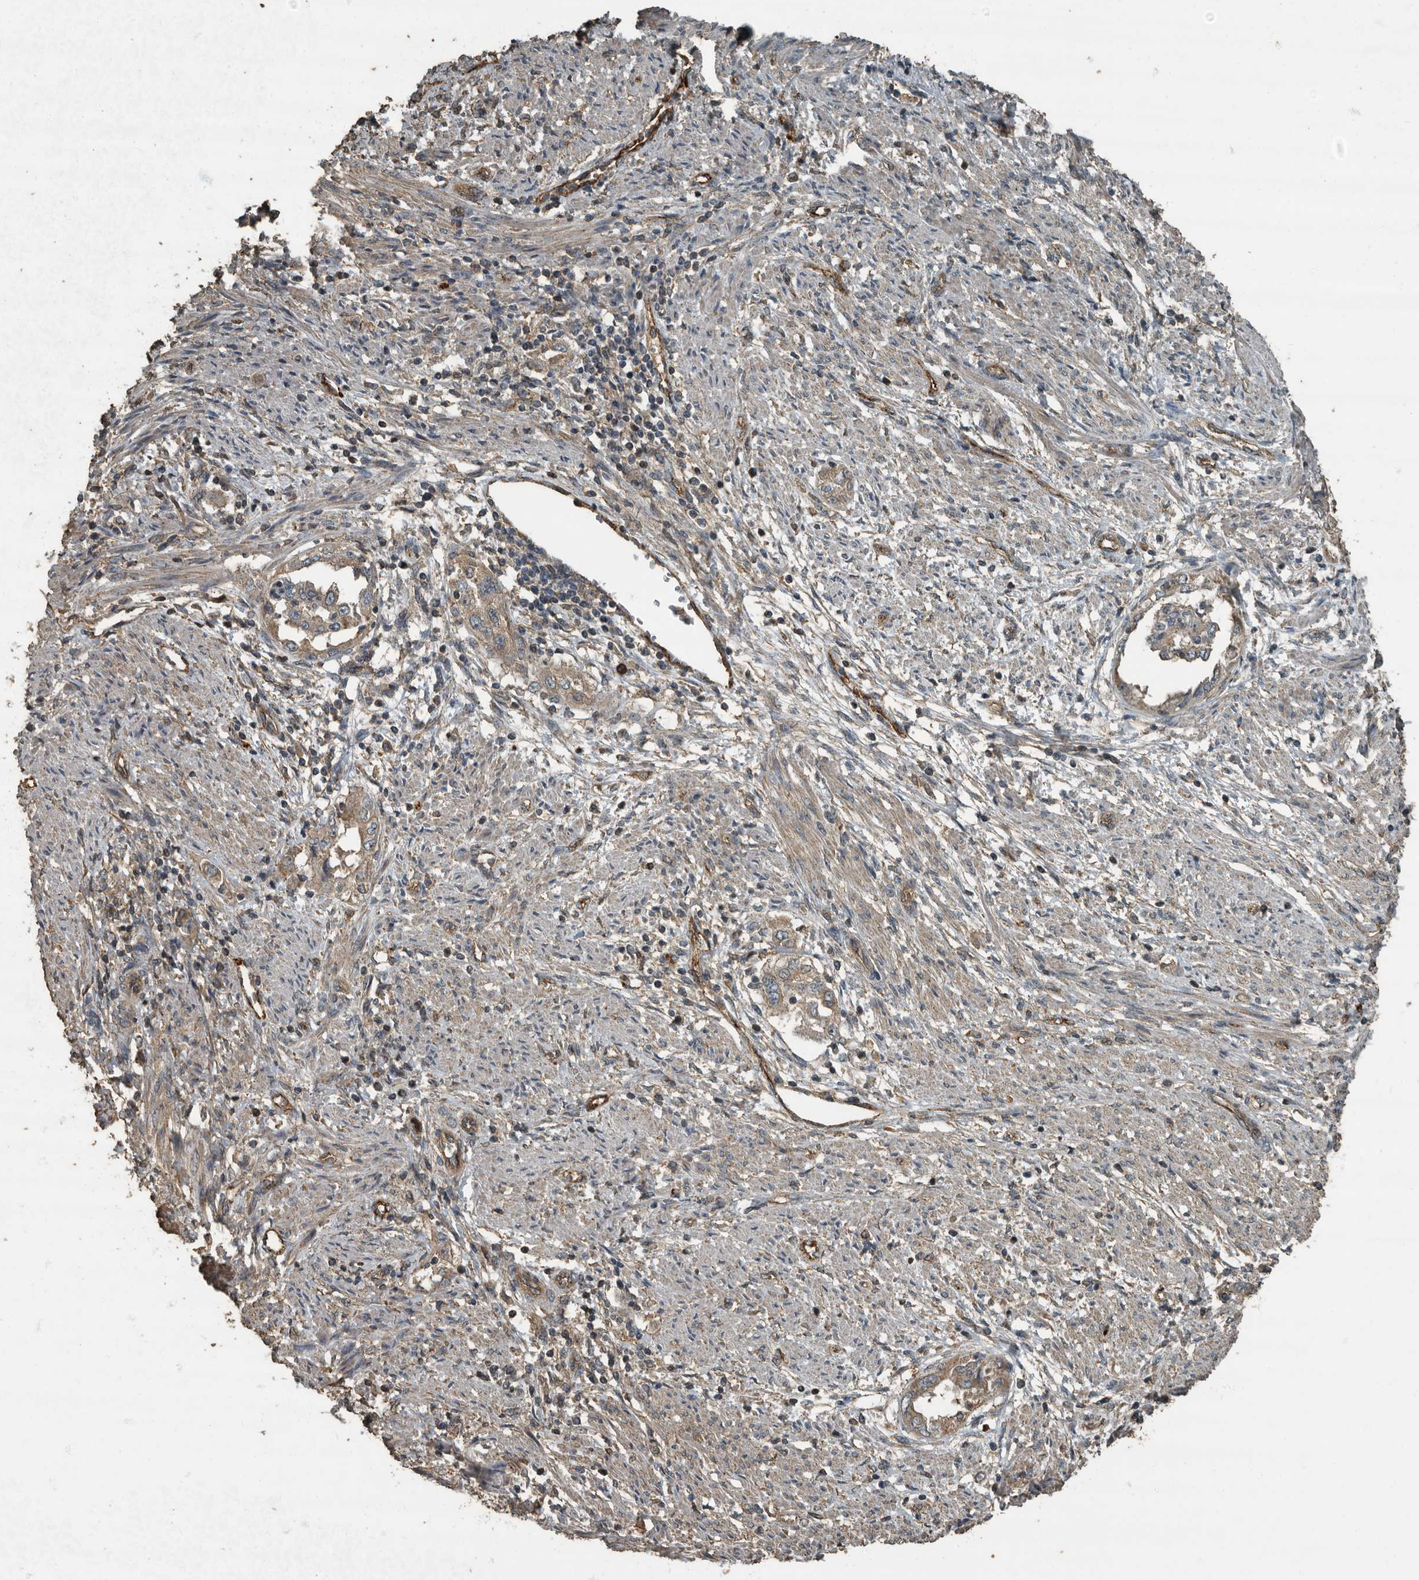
{"staining": {"intensity": "moderate", "quantity": ">75%", "location": "cytoplasmic/membranous"}, "tissue": "endometrial cancer", "cell_type": "Tumor cells", "image_type": "cancer", "snomed": [{"axis": "morphology", "description": "Adenocarcinoma, NOS"}, {"axis": "topography", "description": "Endometrium"}], "caption": "An IHC photomicrograph of neoplastic tissue is shown. Protein staining in brown shows moderate cytoplasmic/membranous positivity in endometrial adenocarcinoma within tumor cells.", "gene": "IL15RA", "patient": {"sex": "female", "age": 85}}